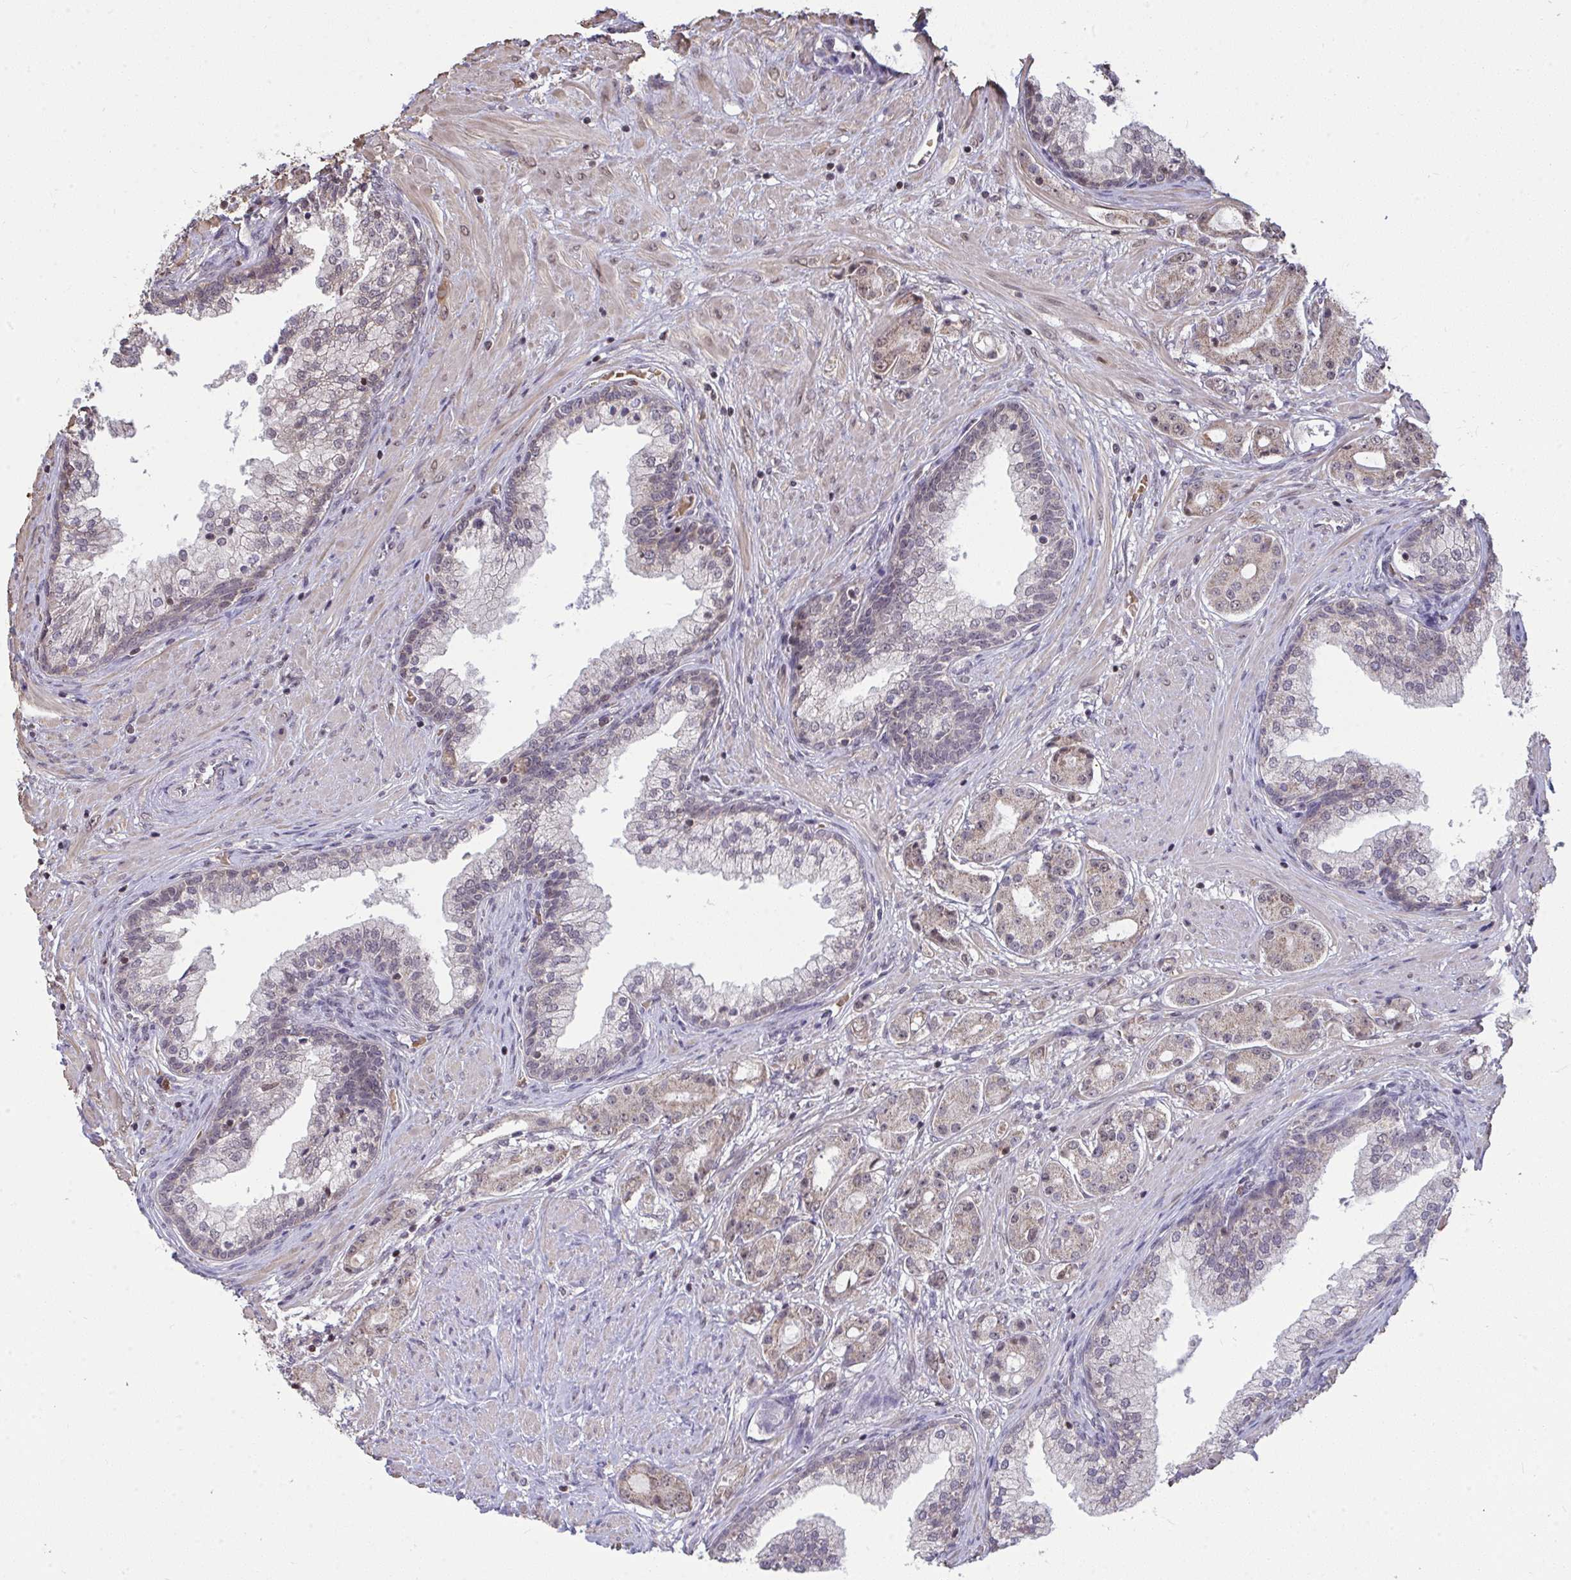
{"staining": {"intensity": "weak", "quantity": "25%-75%", "location": "cytoplasmic/membranous"}, "tissue": "prostate cancer", "cell_type": "Tumor cells", "image_type": "cancer", "snomed": [{"axis": "morphology", "description": "Adenocarcinoma, High grade"}, {"axis": "topography", "description": "Prostate"}], "caption": "Immunohistochemical staining of prostate cancer exhibits low levels of weak cytoplasmic/membranous protein expression in about 25%-75% of tumor cells.", "gene": "SAP30", "patient": {"sex": "male", "age": 67}}